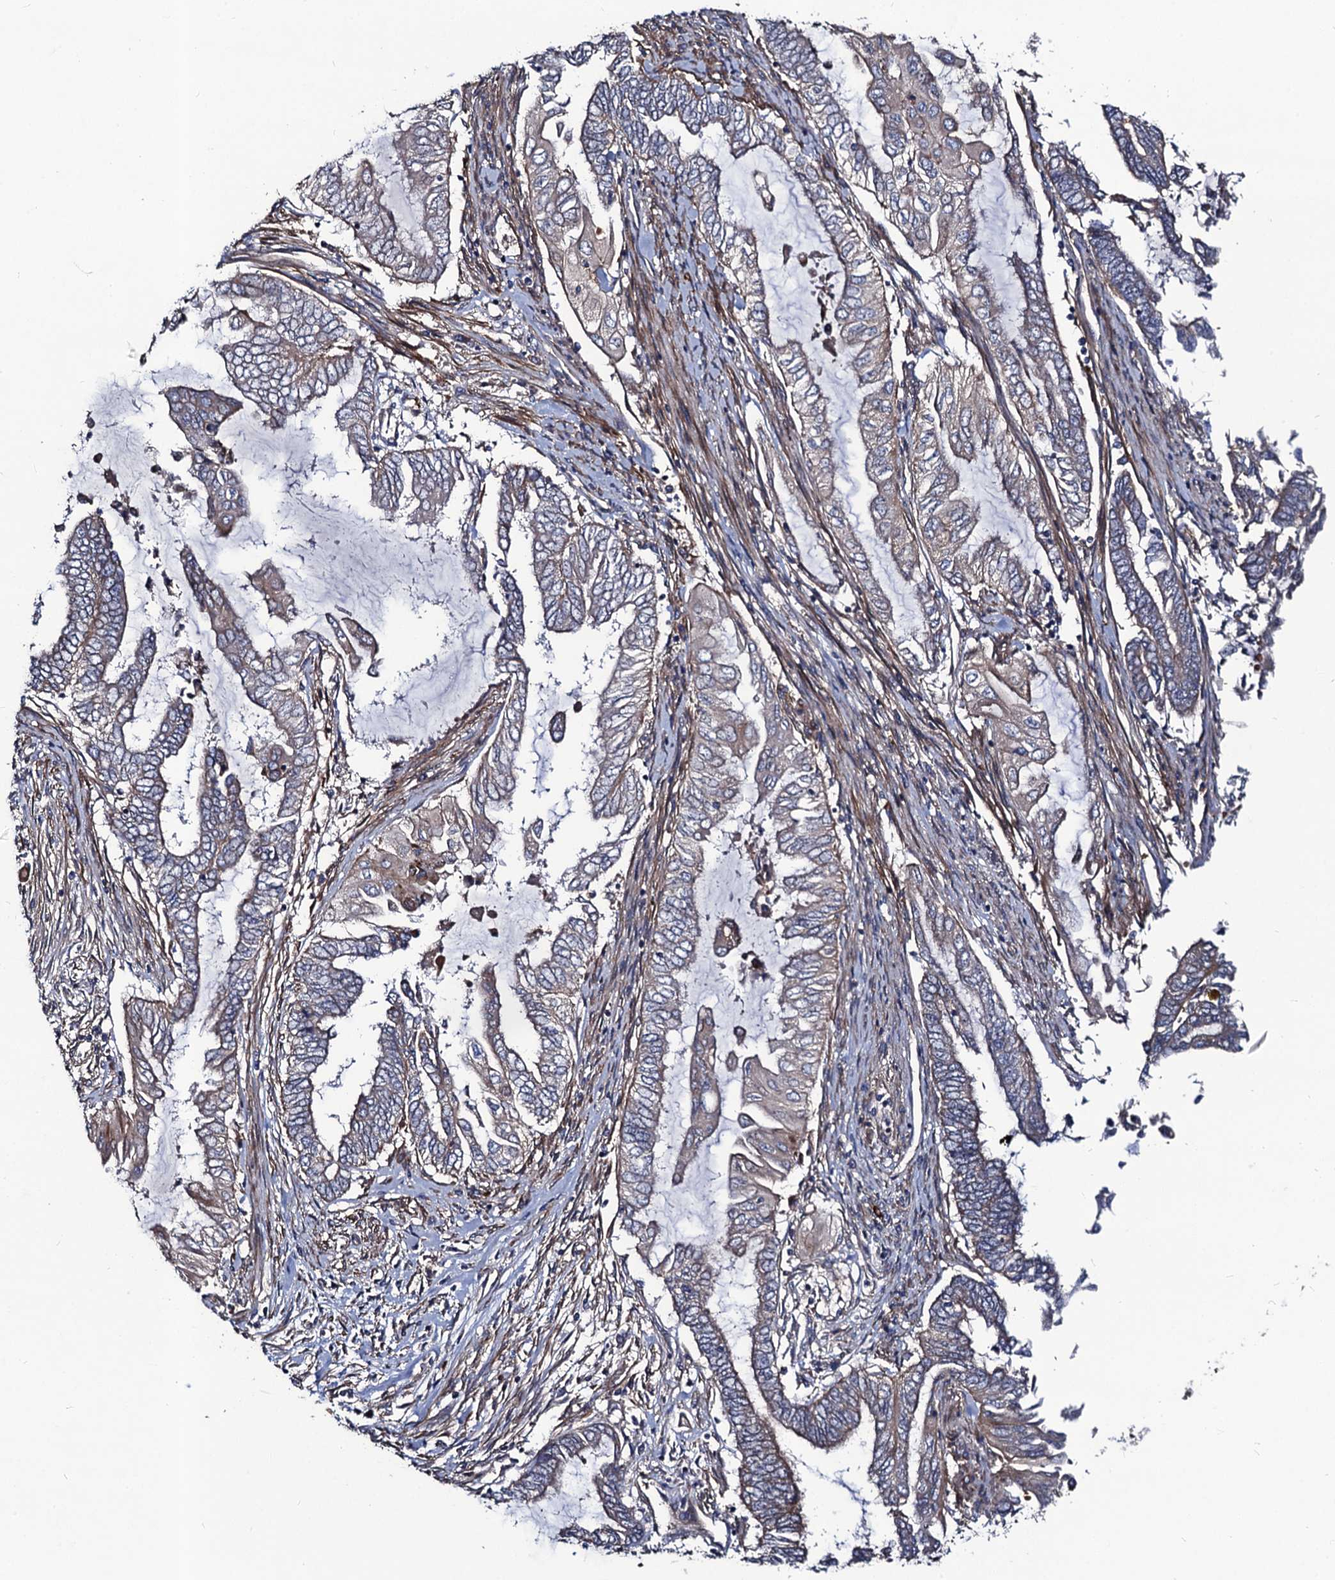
{"staining": {"intensity": "weak", "quantity": "25%-75%", "location": "cytoplasmic/membranous"}, "tissue": "endometrial cancer", "cell_type": "Tumor cells", "image_type": "cancer", "snomed": [{"axis": "morphology", "description": "Adenocarcinoma, NOS"}, {"axis": "topography", "description": "Uterus"}, {"axis": "topography", "description": "Endometrium"}], "caption": "Endometrial cancer (adenocarcinoma) tissue shows weak cytoplasmic/membranous expression in about 25%-75% of tumor cells, visualized by immunohistochemistry. The staining was performed using DAB, with brown indicating positive protein expression. Nuclei are stained blue with hematoxylin.", "gene": "KXD1", "patient": {"sex": "female", "age": 70}}